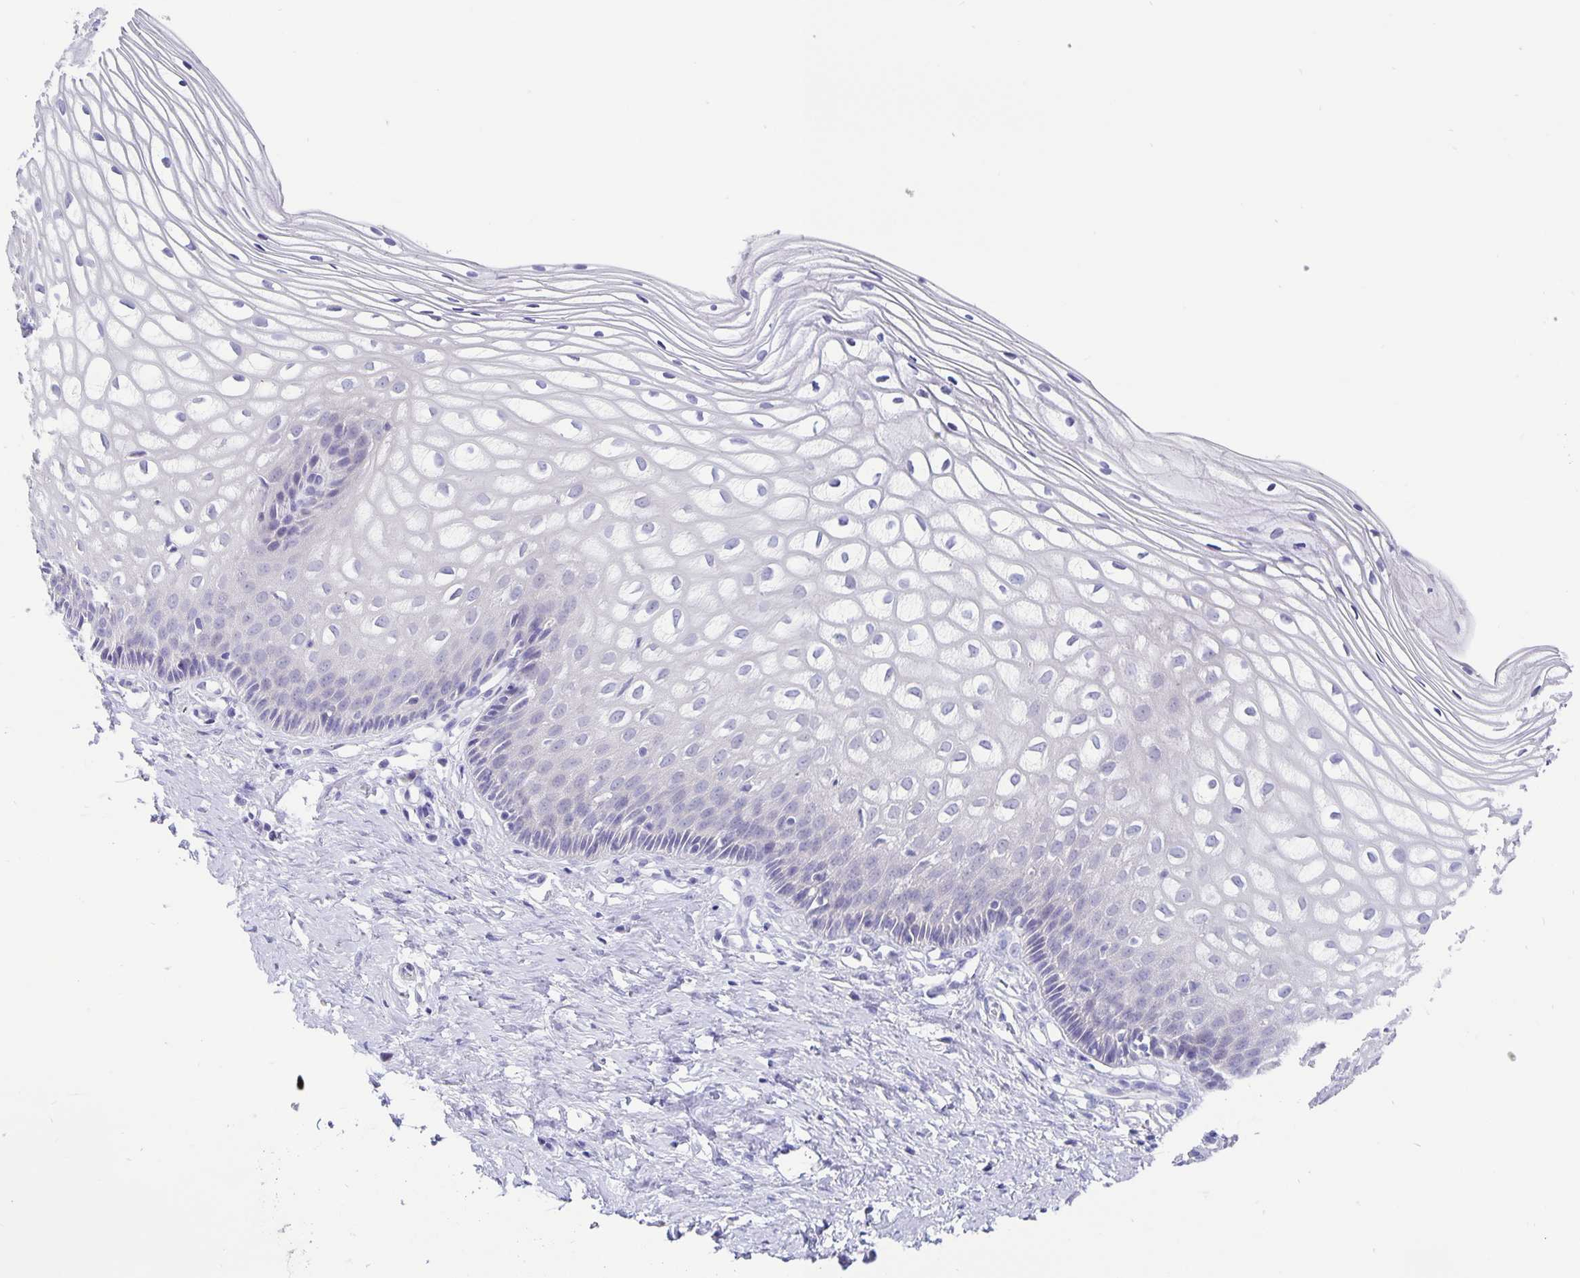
{"staining": {"intensity": "negative", "quantity": "none", "location": "none"}, "tissue": "cervix", "cell_type": "Glandular cells", "image_type": "normal", "snomed": [{"axis": "morphology", "description": "Normal tissue, NOS"}, {"axis": "topography", "description": "Cervix"}], "caption": "There is no significant positivity in glandular cells of cervix. (Stains: DAB immunohistochemistry (IHC) with hematoxylin counter stain, Microscopy: brightfield microscopy at high magnification).", "gene": "ERMN", "patient": {"sex": "female", "age": 36}}